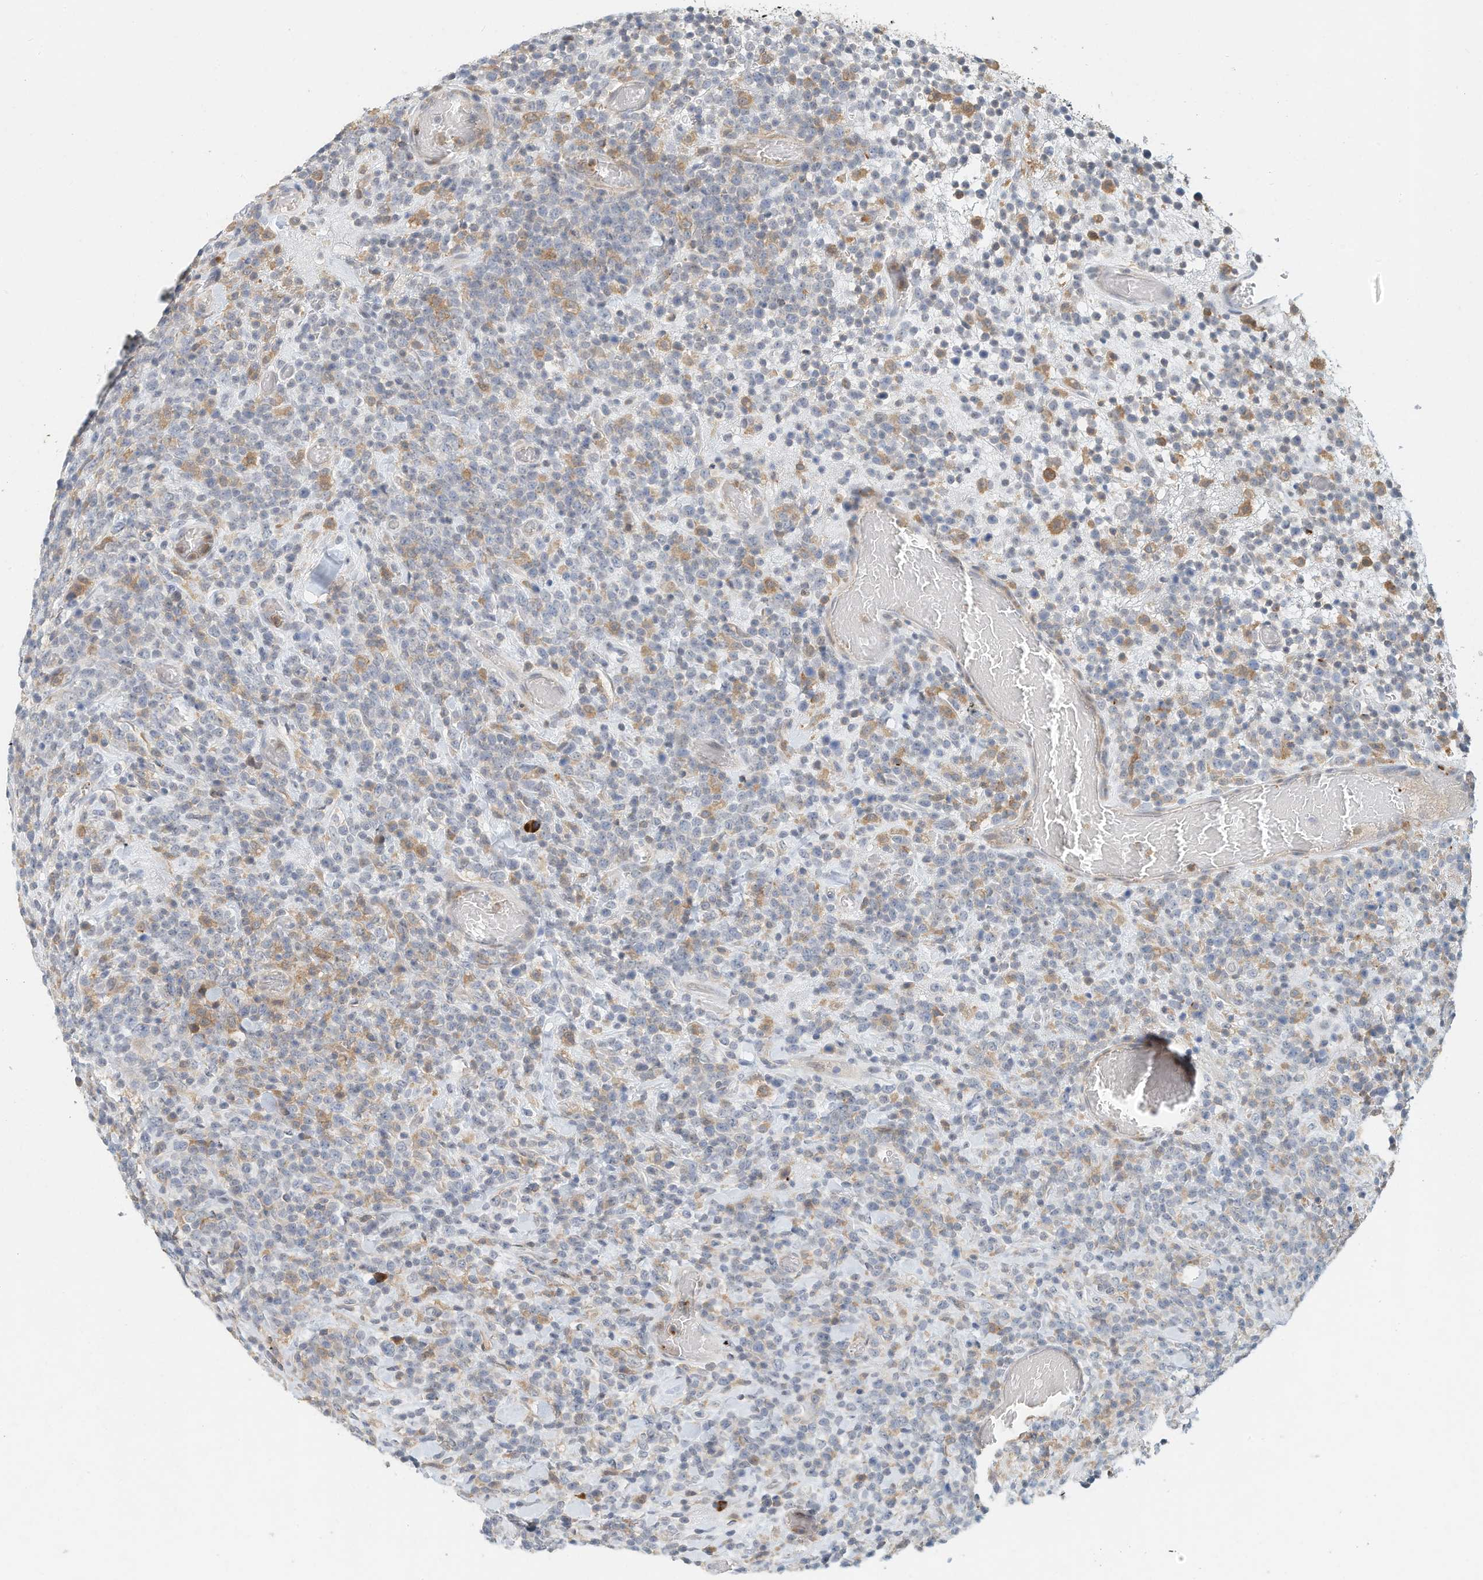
{"staining": {"intensity": "negative", "quantity": "none", "location": "none"}, "tissue": "lymphoma", "cell_type": "Tumor cells", "image_type": "cancer", "snomed": [{"axis": "morphology", "description": "Malignant lymphoma, non-Hodgkin's type, High grade"}, {"axis": "topography", "description": "Colon"}], "caption": "A histopathology image of lymphoma stained for a protein reveals no brown staining in tumor cells.", "gene": "MICAL1", "patient": {"sex": "female", "age": 53}}